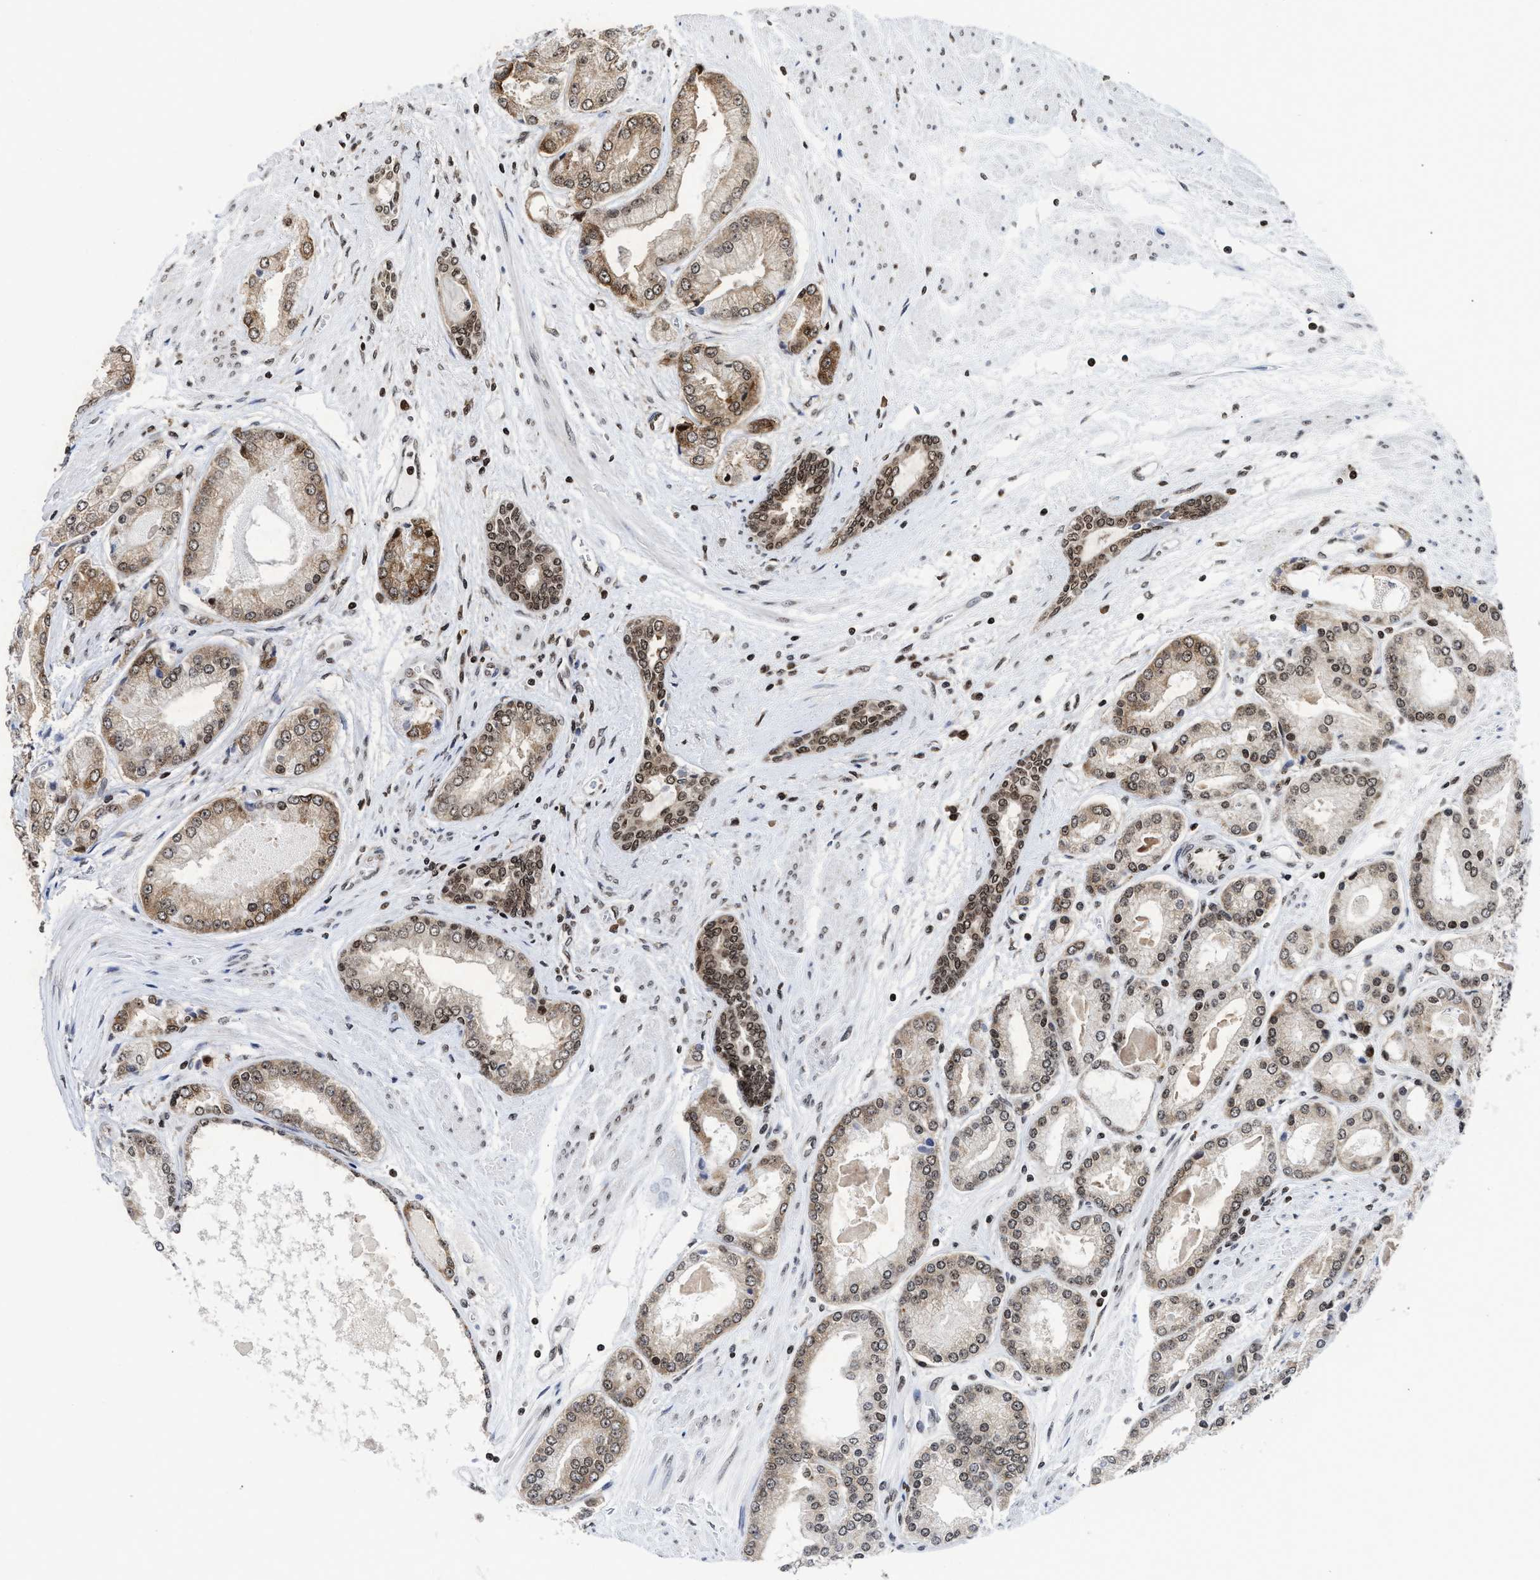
{"staining": {"intensity": "moderate", "quantity": ">75%", "location": "cytoplasmic/membranous,nuclear"}, "tissue": "prostate cancer", "cell_type": "Tumor cells", "image_type": "cancer", "snomed": [{"axis": "morphology", "description": "Adenocarcinoma, High grade"}, {"axis": "topography", "description": "Prostate"}], "caption": "There is medium levels of moderate cytoplasmic/membranous and nuclear positivity in tumor cells of prostate cancer, as demonstrated by immunohistochemical staining (brown color).", "gene": "ALYREF", "patient": {"sex": "male", "age": 59}}